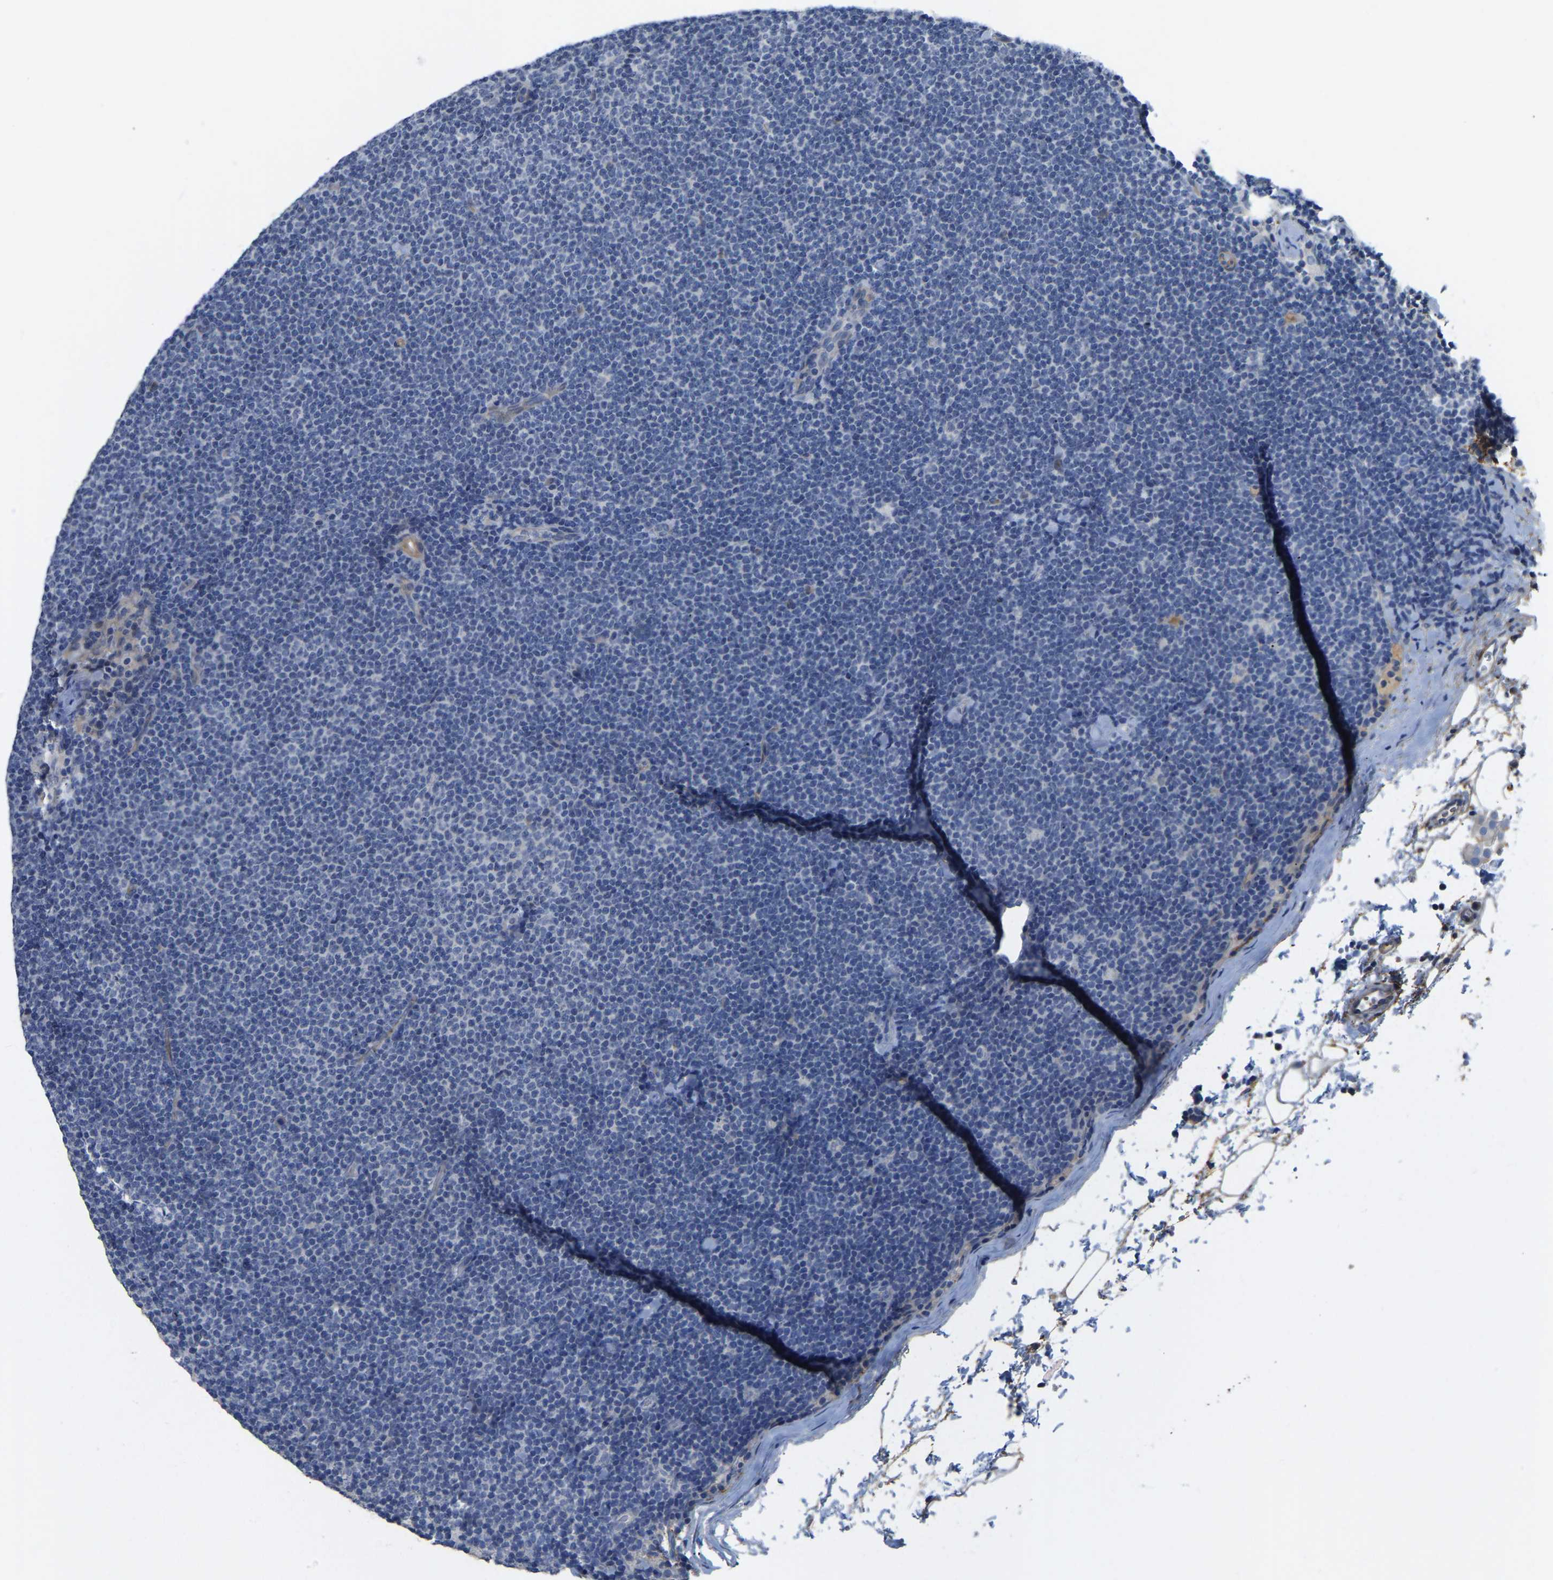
{"staining": {"intensity": "negative", "quantity": "none", "location": "none"}, "tissue": "lymphoma", "cell_type": "Tumor cells", "image_type": "cancer", "snomed": [{"axis": "morphology", "description": "Malignant lymphoma, non-Hodgkin's type, Low grade"}, {"axis": "topography", "description": "Lymph node"}], "caption": "This is an immunohistochemistry (IHC) histopathology image of lymphoma. There is no staining in tumor cells.", "gene": "HIGD2B", "patient": {"sex": "female", "age": 53}}